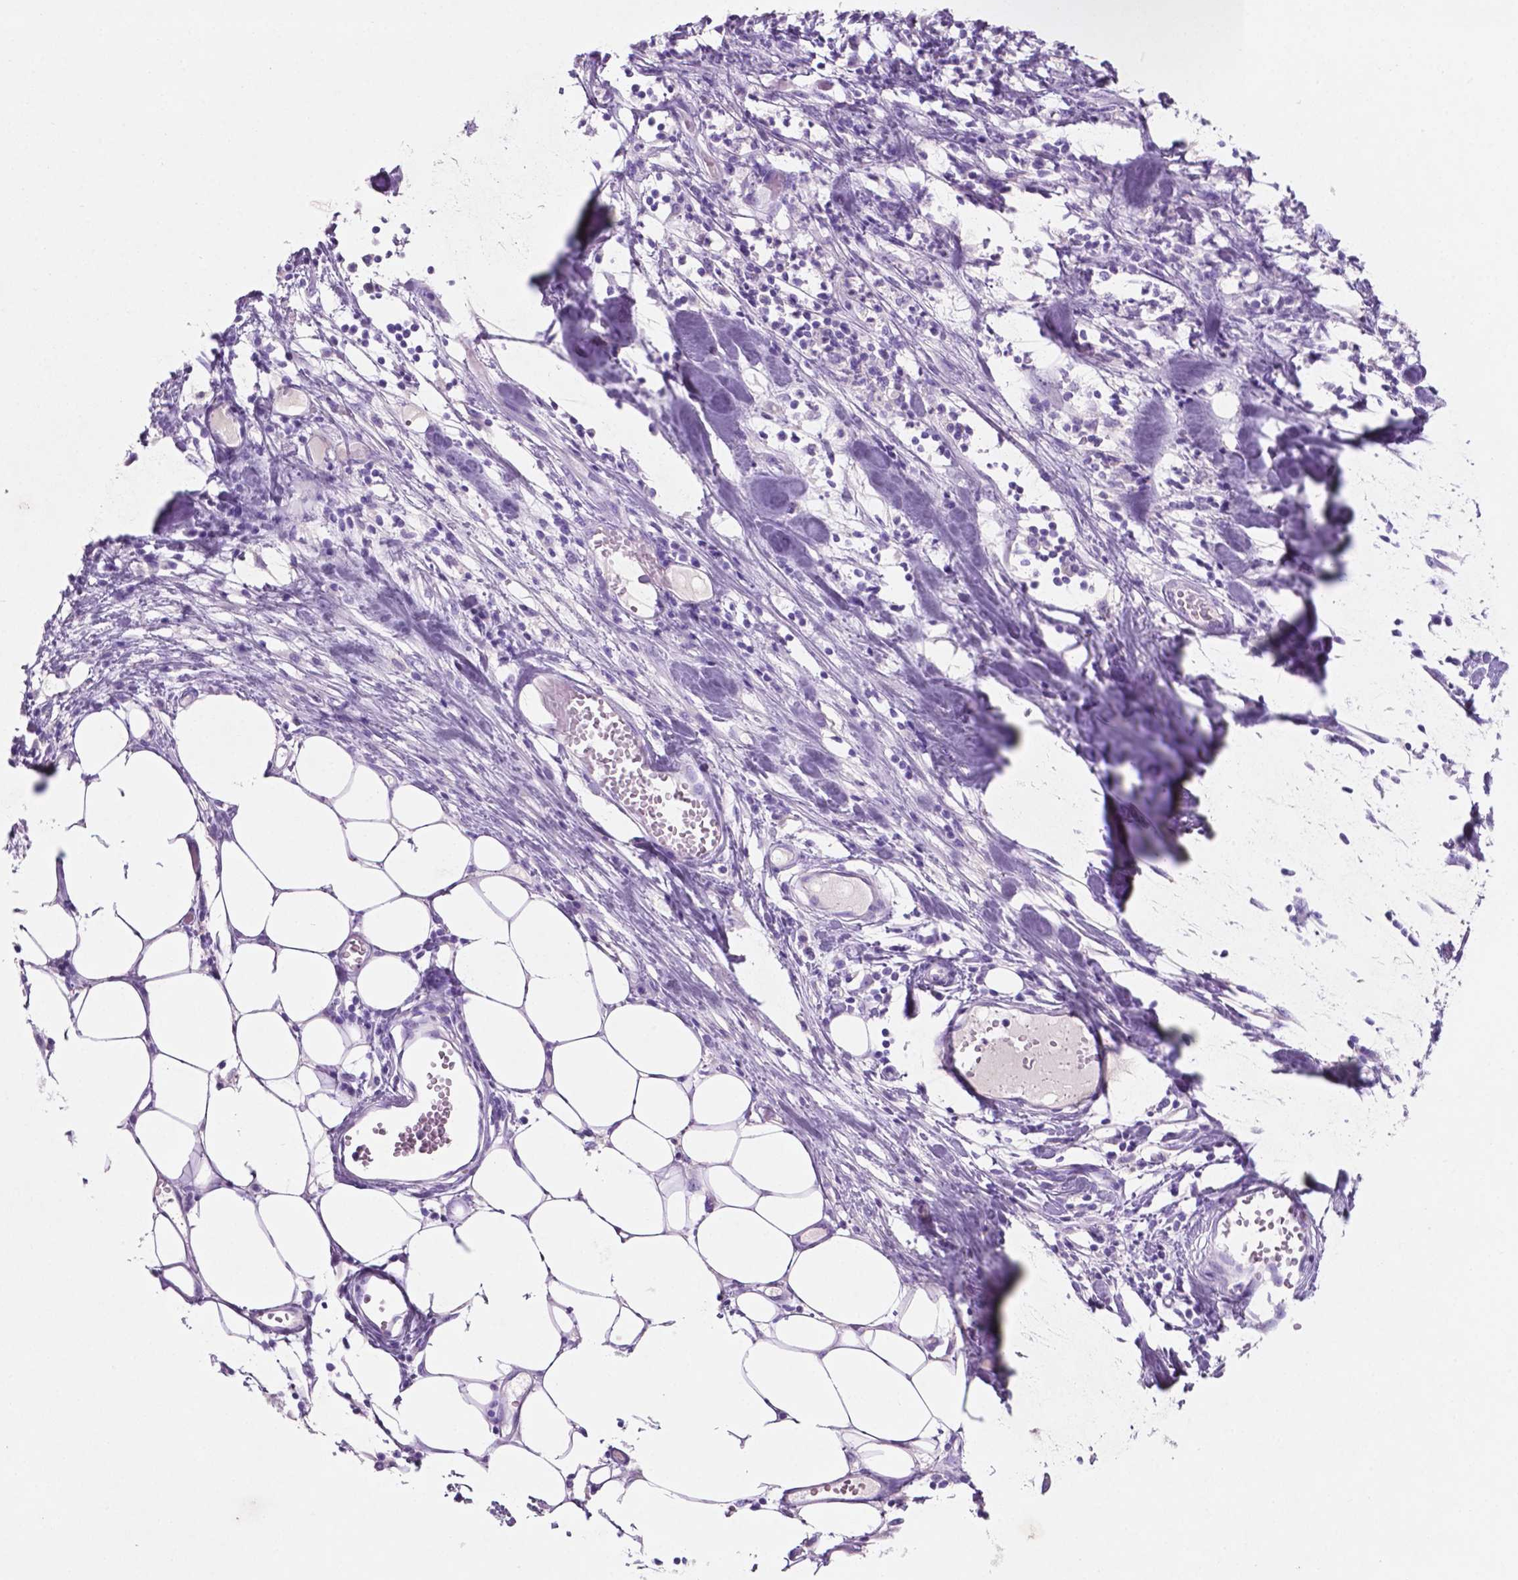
{"staining": {"intensity": "negative", "quantity": "none", "location": "none"}, "tissue": "stomach cancer", "cell_type": "Tumor cells", "image_type": "cancer", "snomed": [{"axis": "morphology", "description": "Adenocarcinoma, NOS"}, {"axis": "topography", "description": "Stomach, upper"}], "caption": "High power microscopy photomicrograph of an IHC photomicrograph of adenocarcinoma (stomach), revealing no significant expression in tumor cells.", "gene": "POU4F1", "patient": {"sex": "male", "age": 68}}